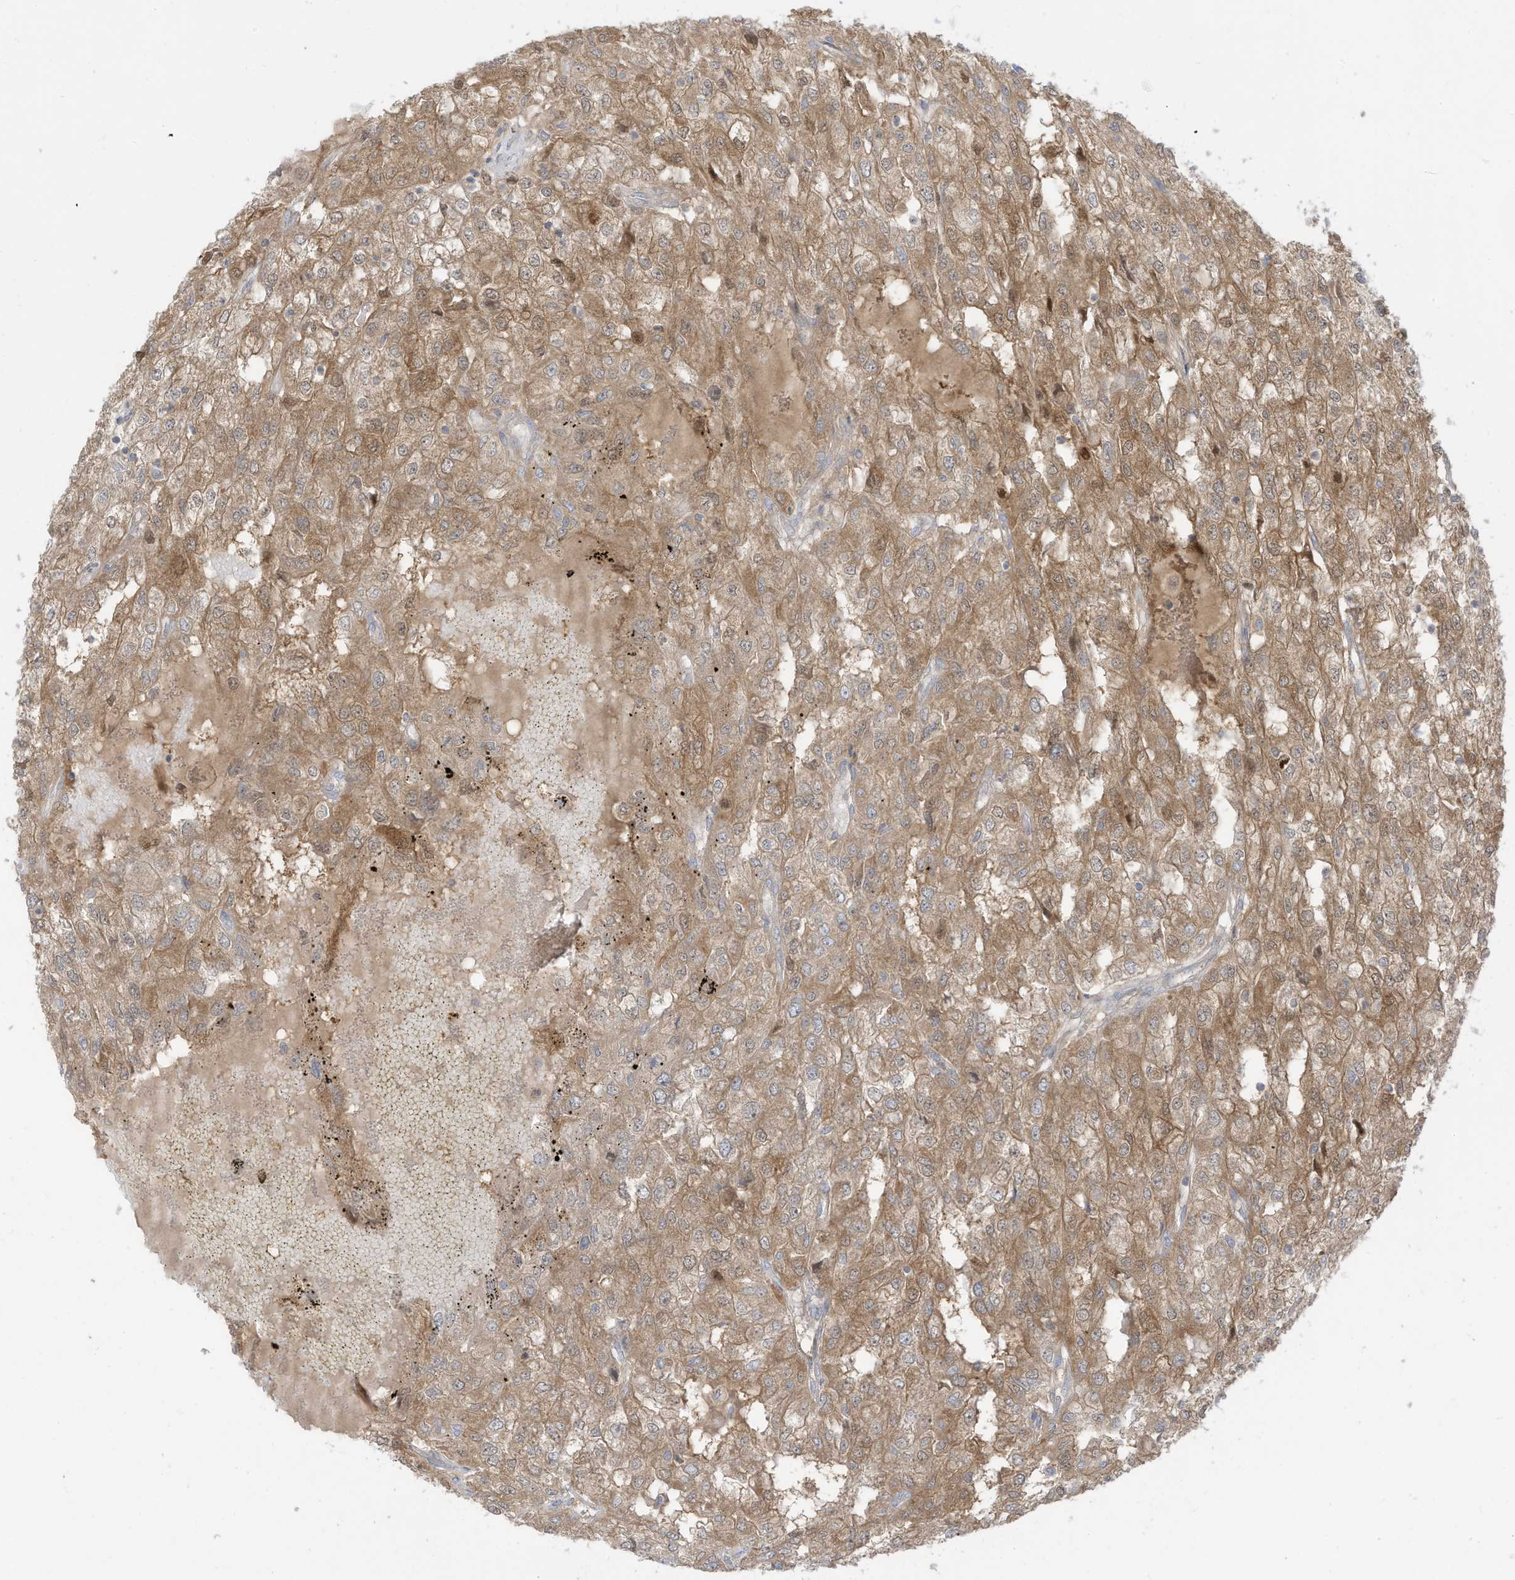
{"staining": {"intensity": "moderate", "quantity": ">75%", "location": "cytoplasmic/membranous"}, "tissue": "renal cancer", "cell_type": "Tumor cells", "image_type": "cancer", "snomed": [{"axis": "morphology", "description": "Adenocarcinoma, NOS"}, {"axis": "topography", "description": "Kidney"}], "caption": "Tumor cells display moderate cytoplasmic/membranous expression in approximately >75% of cells in adenocarcinoma (renal).", "gene": "LRRN2", "patient": {"sex": "female", "age": 54}}